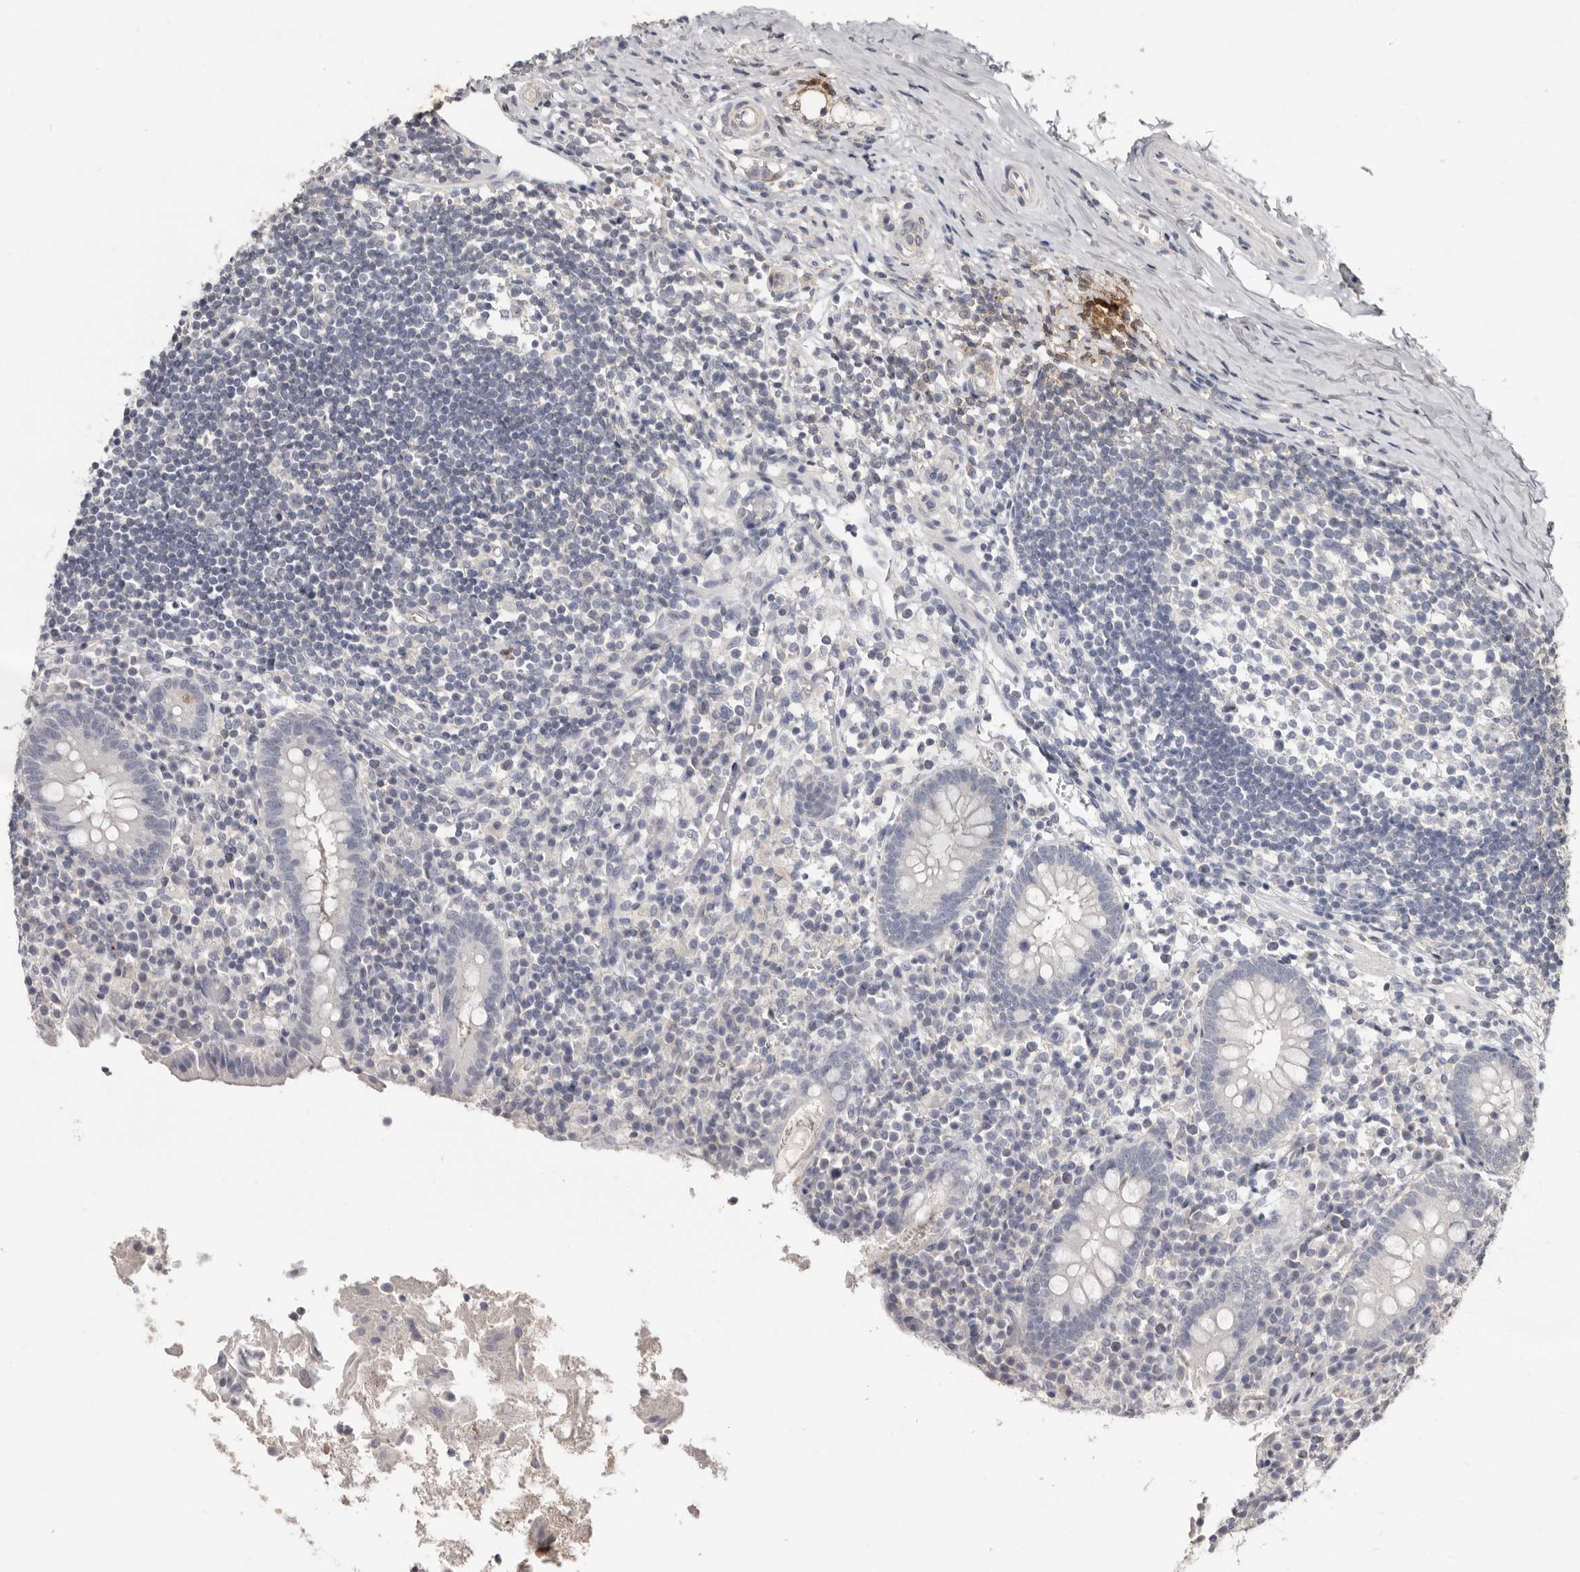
{"staining": {"intensity": "negative", "quantity": "none", "location": "none"}, "tissue": "appendix", "cell_type": "Glandular cells", "image_type": "normal", "snomed": [{"axis": "morphology", "description": "Normal tissue, NOS"}, {"axis": "topography", "description": "Appendix"}], "caption": "This is an immunohistochemistry histopathology image of unremarkable human appendix. There is no positivity in glandular cells.", "gene": "LINGO2", "patient": {"sex": "female", "age": 17}}